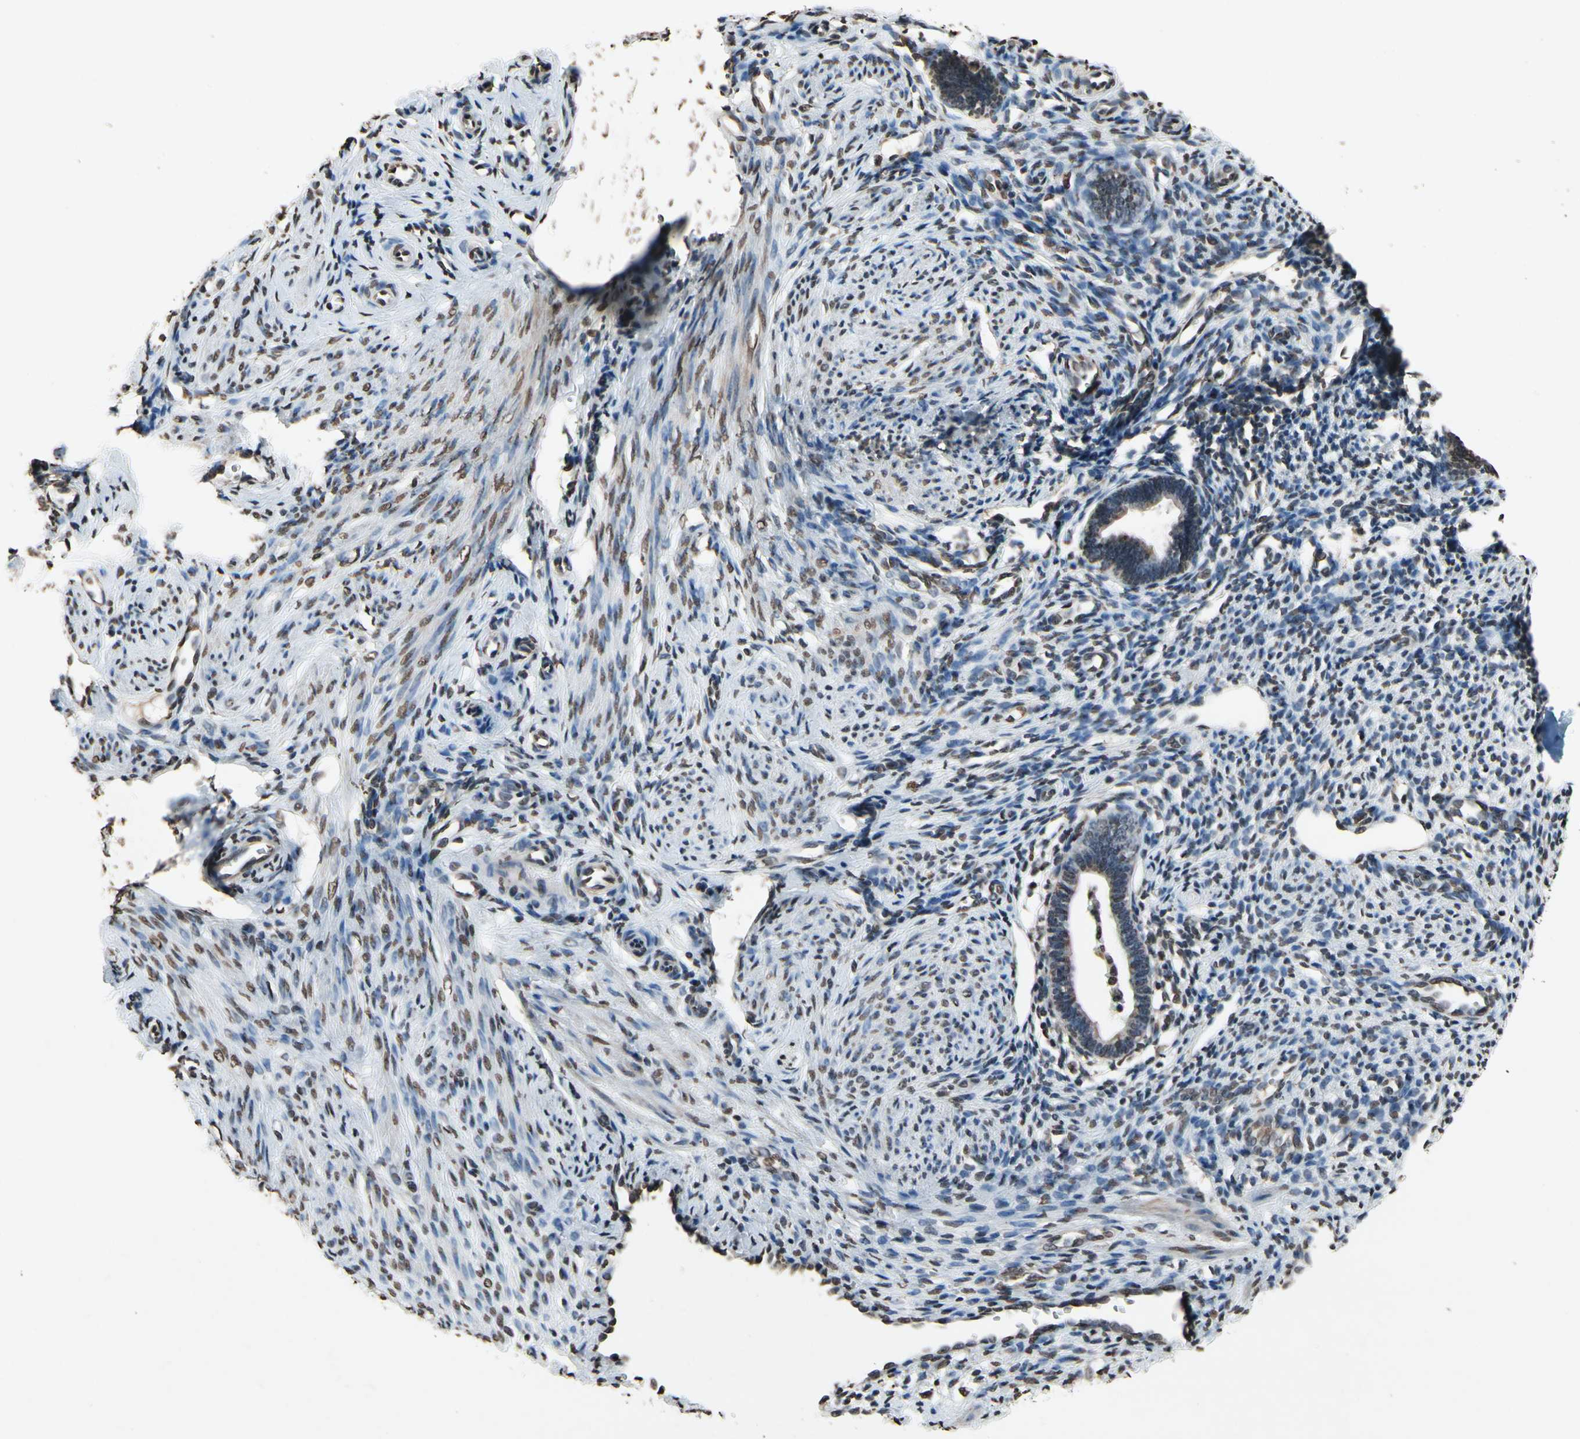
{"staining": {"intensity": "negative", "quantity": "none", "location": "none"}, "tissue": "endometrium", "cell_type": "Cells in endometrial stroma", "image_type": "normal", "snomed": [{"axis": "morphology", "description": "Normal tissue, NOS"}, {"axis": "topography", "description": "Endometrium"}], "caption": "Human endometrium stained for a protein using immunohistochemistry (IHC) shows no positivity in cells in endometrial stroma.", "gene": "HIPK2", "patient": {"sex": "female", "age": 27}}